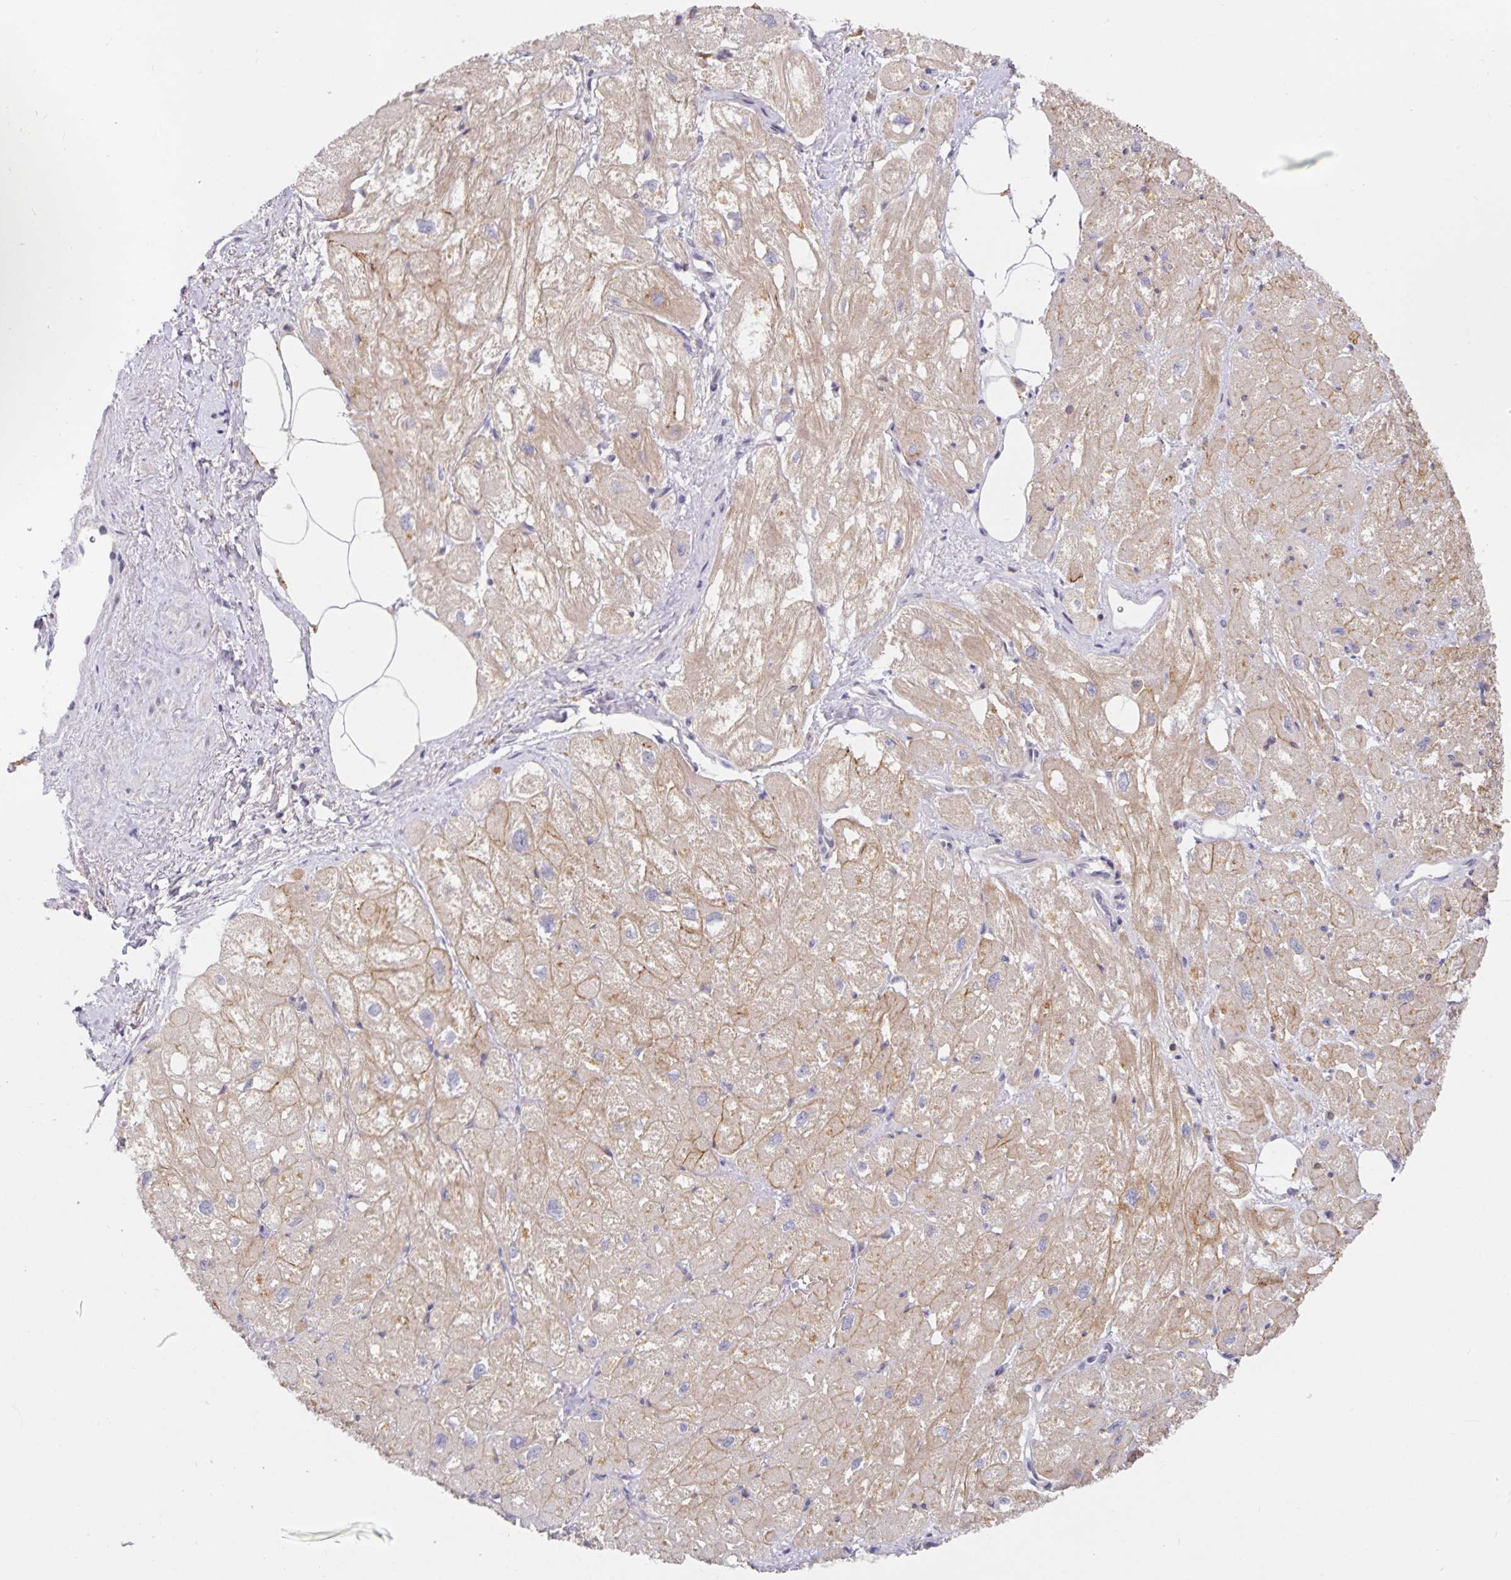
{"staining": {"intensity": "moderate", "quantity": ">75%", "location": "cytoplasmic/membranous"}, "tissue": "heart muscle", "cell_type": "Cardiomyocytes", "image_type": "normal", "snomed": [{"axis": "morphology", "description": "Normal tissue, NOS"}, {"axis": "topography", "description": "Heart"}], "caption": "Unremarkable heart muscle shows moderate cytoplasmic/membranous expression in about >75% of cardiomyocytes (Brightfield microscopy of DAB IHC at high magnification)..", "gene": "HEPN1", "patient": {"sex": "female", "age": 62}}